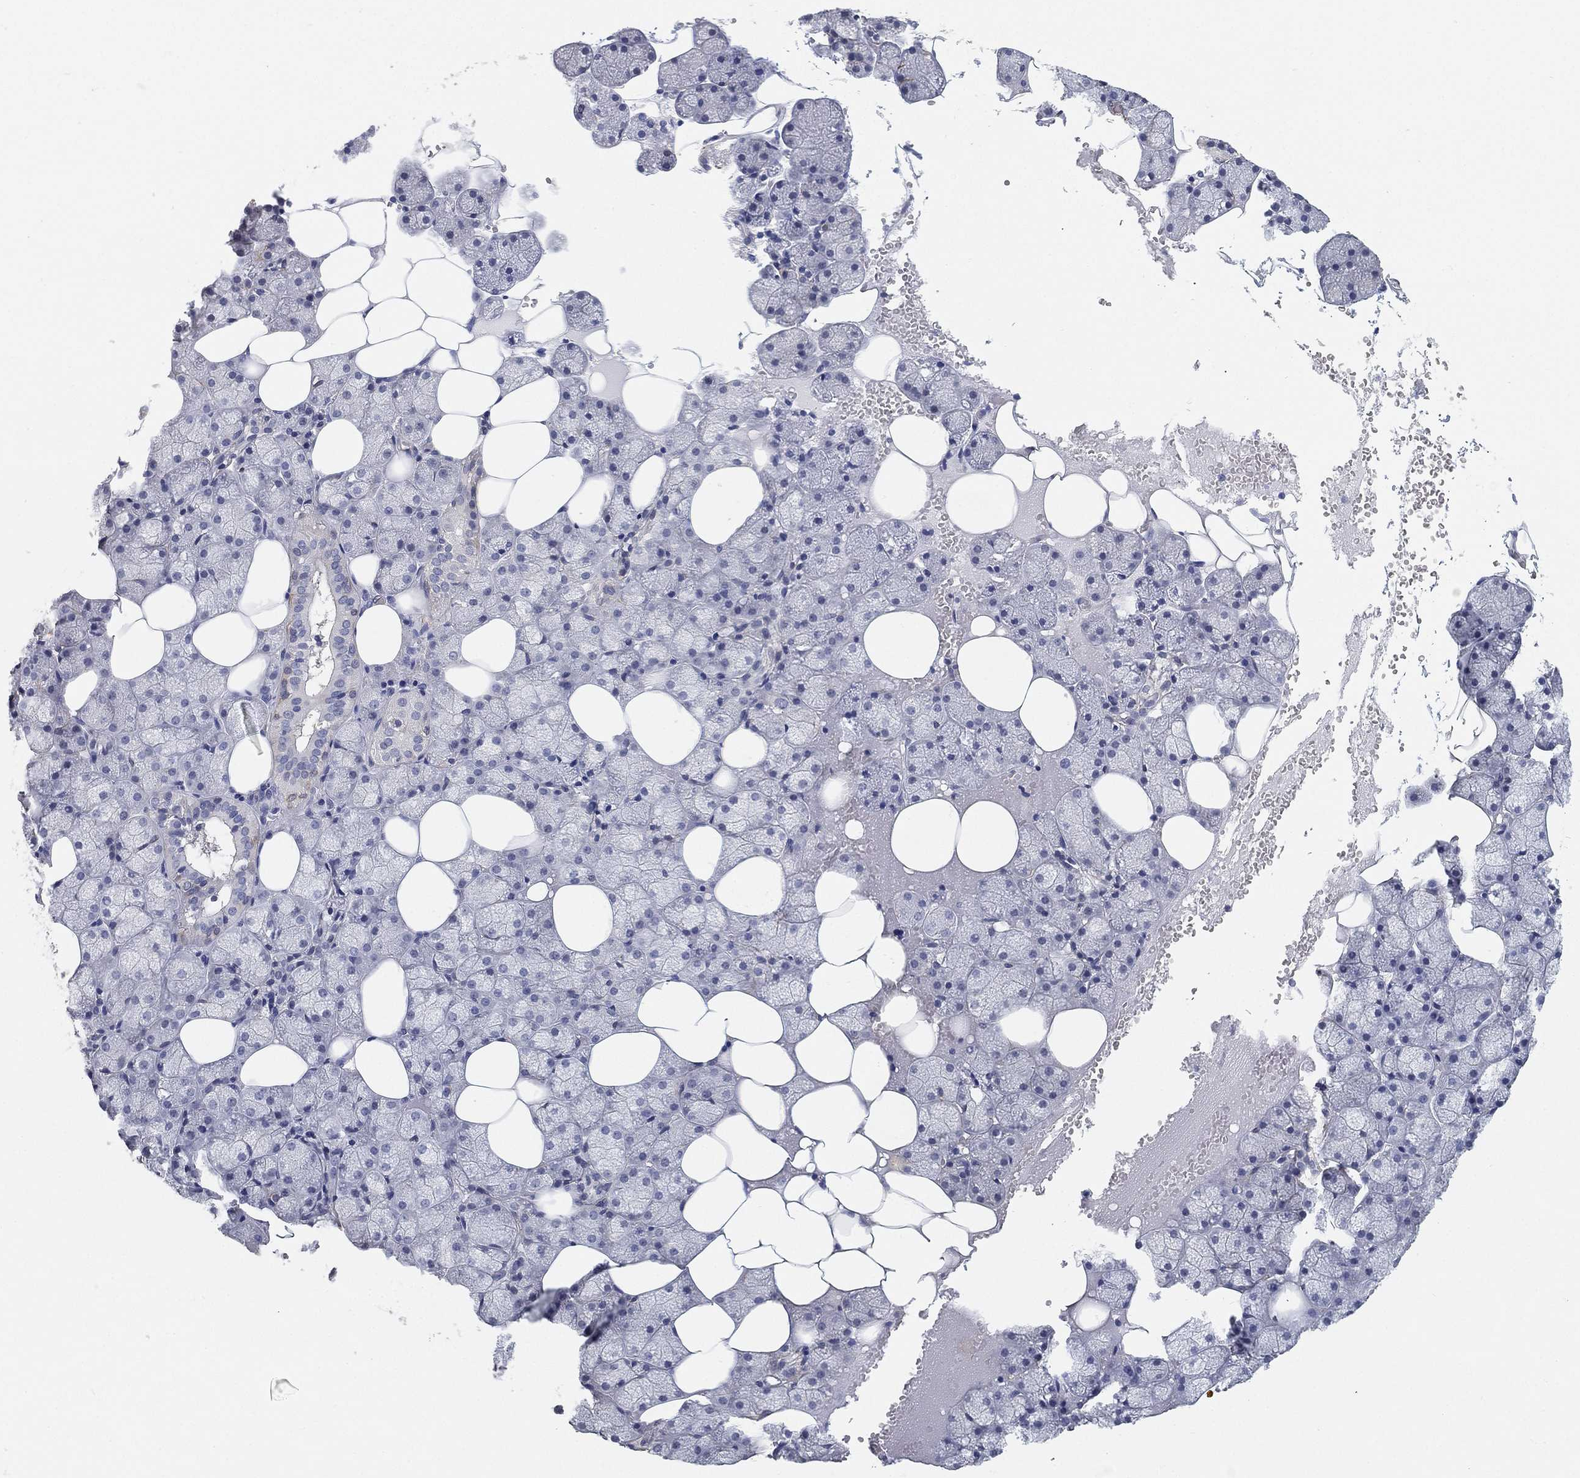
{"staining": {"intensity": "weak", "quantity": "<25%", "location": "cytoplasmic/membranous"}, "tissue": "salivary gland", "cell_type": "Glandular cells", "image_type": "normal", "snomed": [{"axis": "morphology", "description": "Normal tissue, NOS"}, {"axis": "topography", "description": "Salivary gland"}], "caption": "Histopathology image shows no significant protein staining in glandular cells of normal salivary gland.", "gene": "GPR61", "patient": {"sex": "male", "age": 38}}